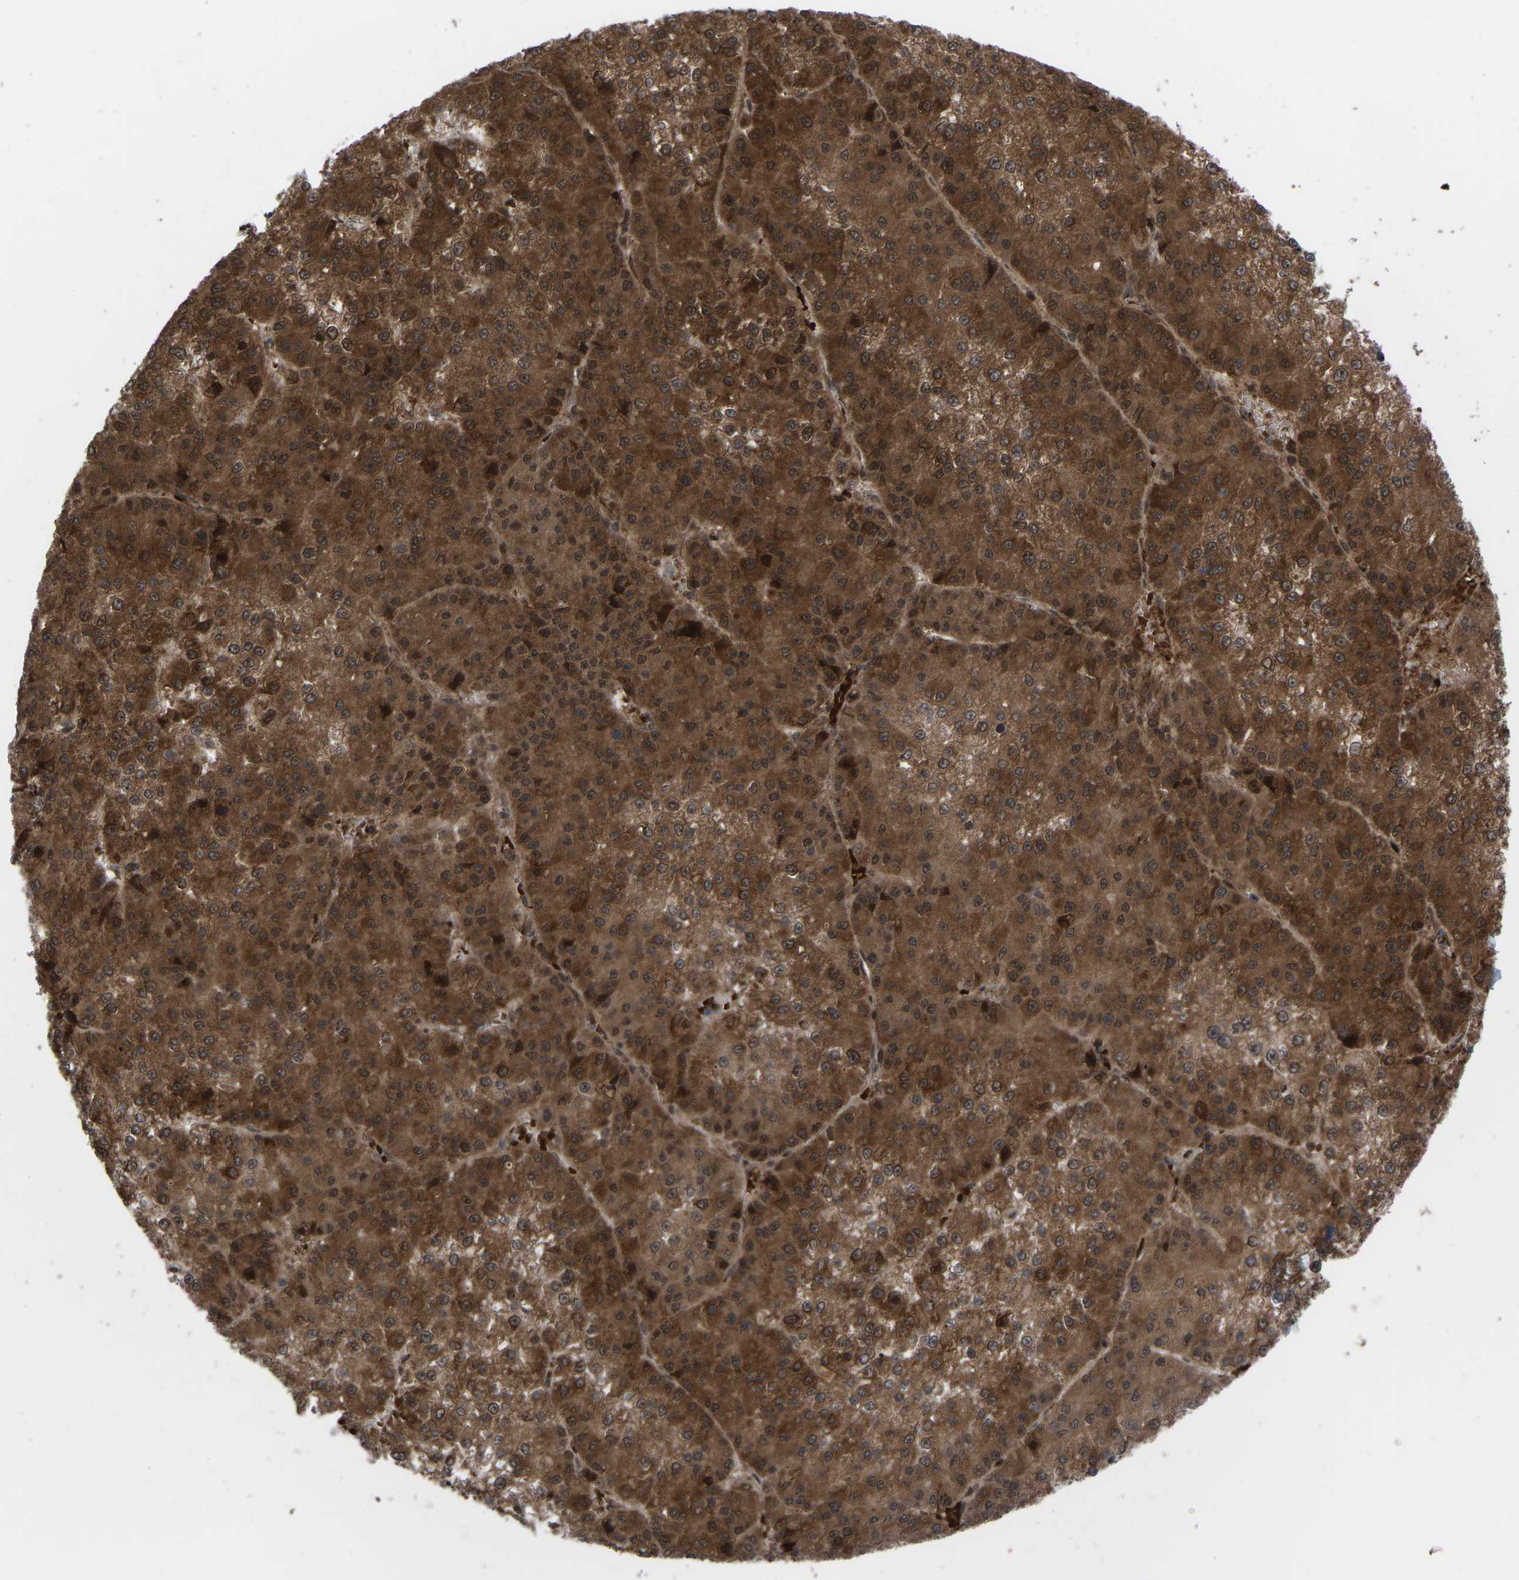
{"staining": {"intensity": "strong", "quantity": ">75%", "location": "cytoplasmic/membranous,nuclear"}, "tissue": "liver cancer", "cell_type": "Tumor cells", "image_type": "cancer", "snomed": [{"axis": "morphology", "description": "Carcinoma, Hepatocellular, NOS"}, {"axis": "topography", "description": "Liver"}], "caption": "This photomicrograph reveals immunohistochemistry (IHC) staining of liver hepatocellular carcinoma, with high strong cytoplasmic/membranous and nuclear staining in about >75% of tumor cells.", "gene": "CYP7B1", "patient": {"sex": "female", "age": 73}}